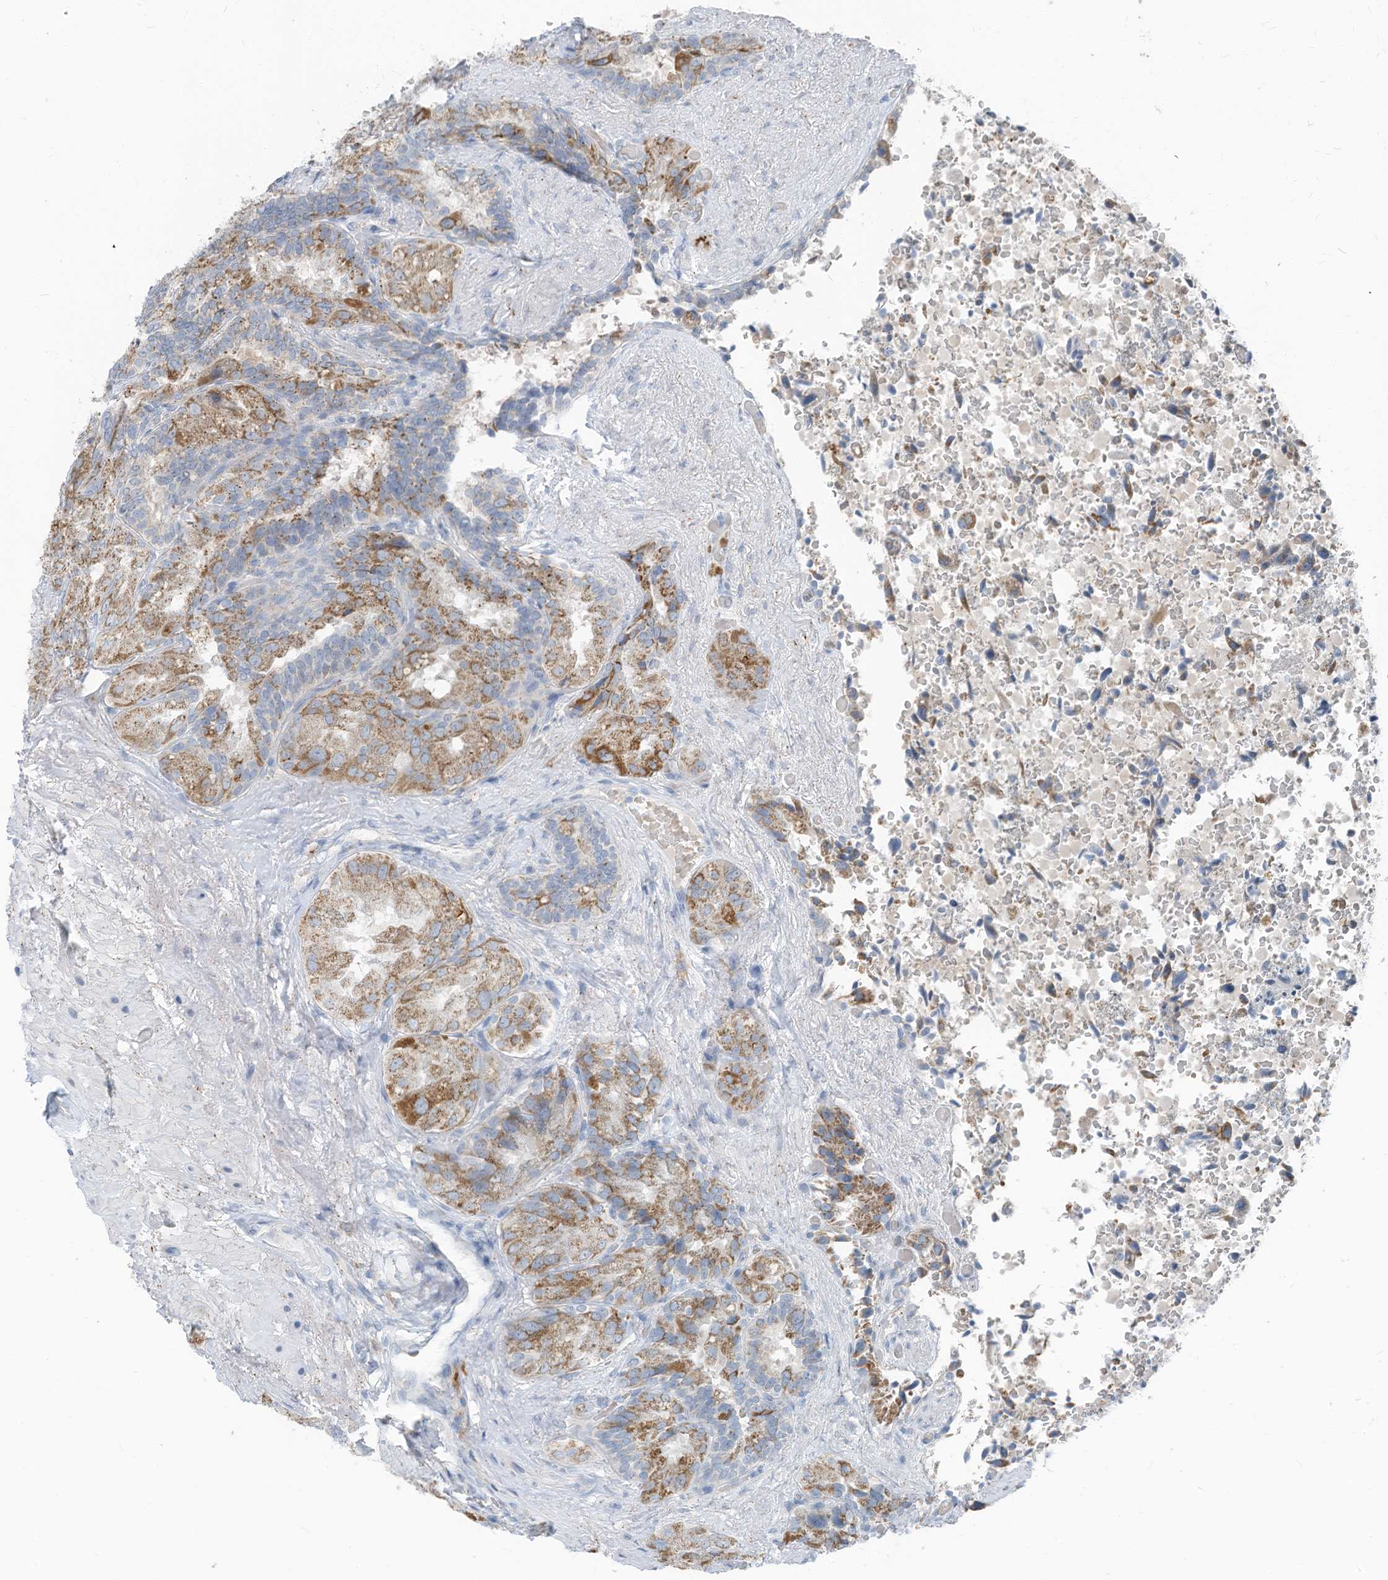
{"staining": {"intensity": "moderate", "quantity": "25%-75%", "location": "cytoplasmic/membranous"}, "tissue": "seminal vesicle", "cell_type": "Glandular cells", "image_type": "normal", "snomed": [{"axis": "morphology", "description": "Normal tissue, NOS"}, {"axis": "topography", "description": "Seminal veicle"}, {"axis": "topography", "description": "Peripheral nerve tissue"}], "caption": "Immunohistochemical staining of benign human seminal vesicle demonstrates 25%-75% levels of moderate cytoplasmic/membranous protein staining in about 25%-75% of glandular cells.", "gene": "CHMP2B", "patient": {"sex": "male", "age": 63}}